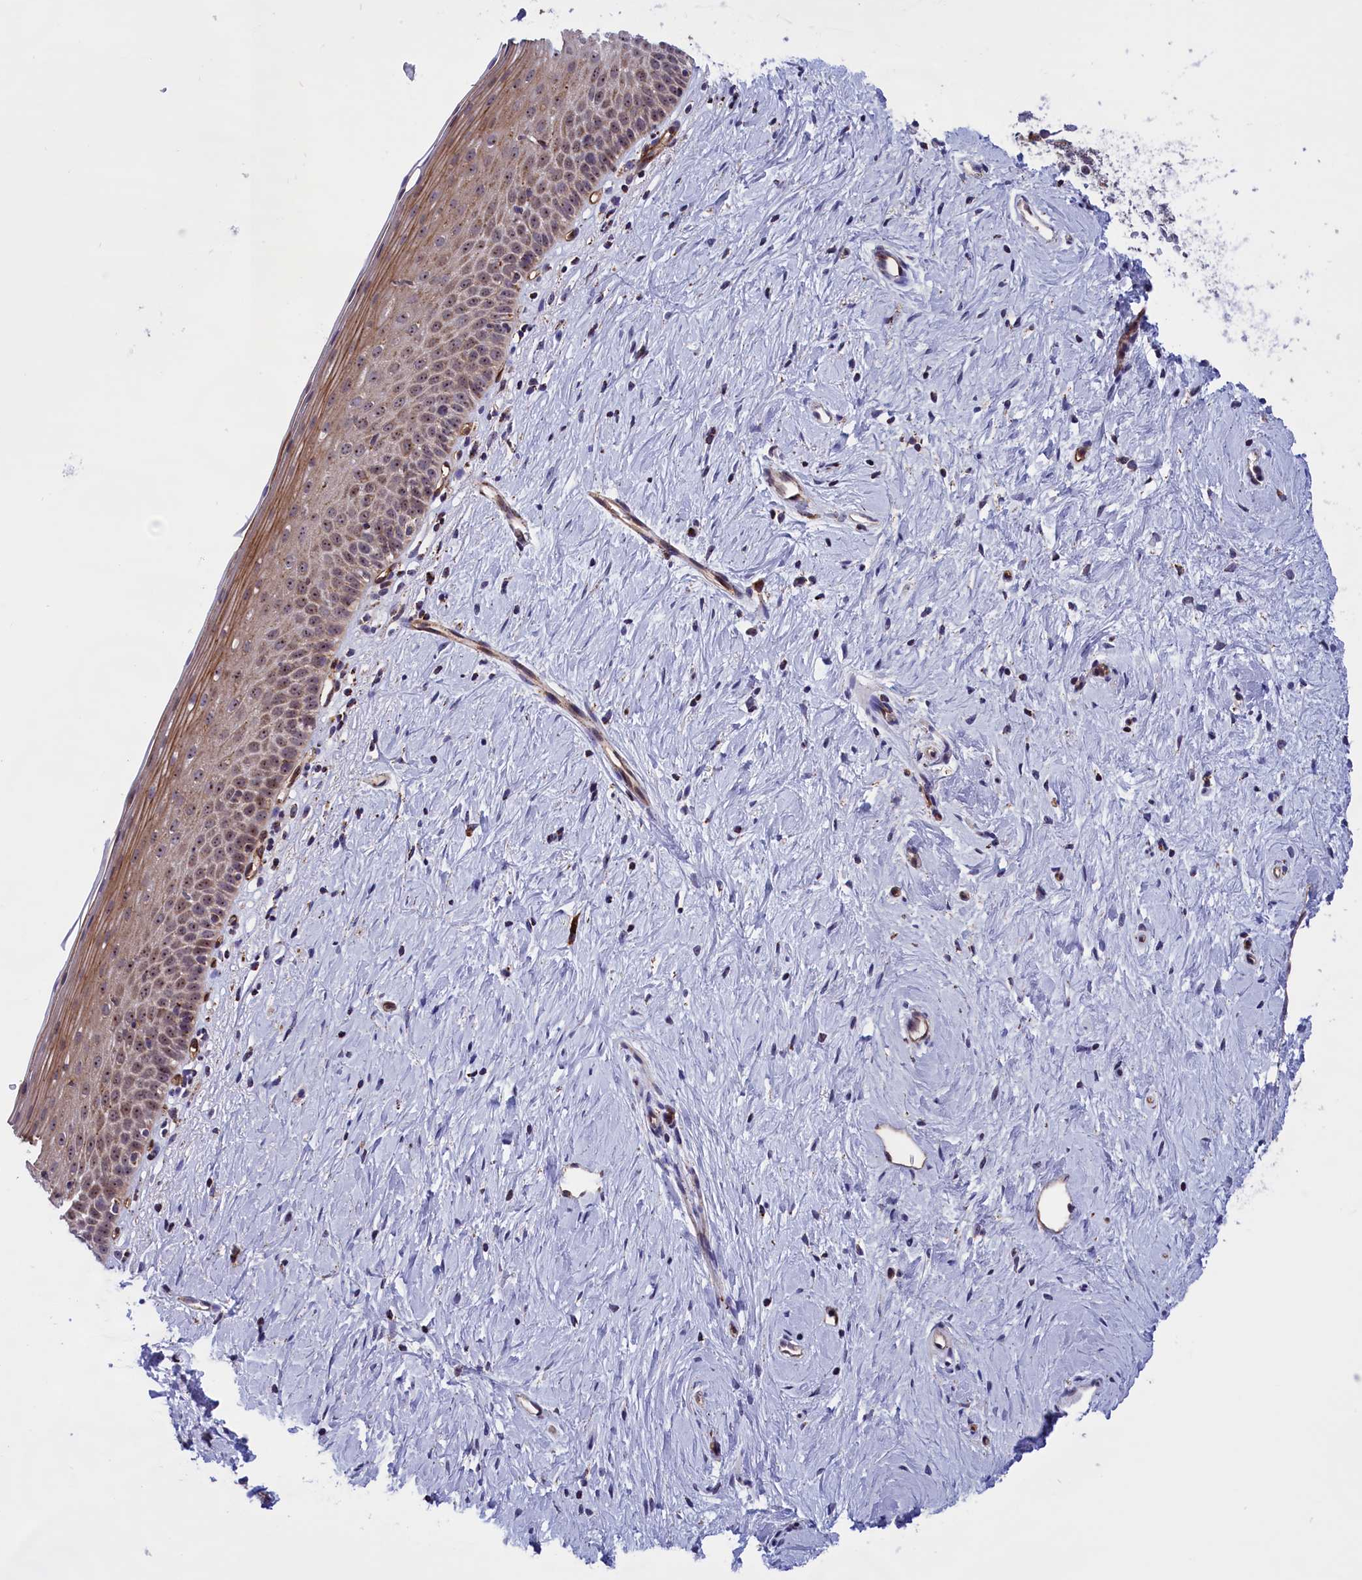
{"staining": {"intensity": "moderate", "quantity": ">75%", "location": "cytoplasmic/membranous,nuclear"}, "tissue": "cervix", "cell_type": "Glandular cells", "image_type": "normal", "snomed": [{"axis": "morphology", "description": "Normal tissue, NOS"}, {"axis": "topography", "description": "Cervix"}], "caption": "Cervix stained with immunohistochemistry (IHC) exhibits moderate cytoplasmic/membranous,nuclear positivity in about >75% of glandular cells. (IHC, brightfield microscopy, high magnification).", "gene": "MPND", "patient": {"sex": "female", "age": 57}}